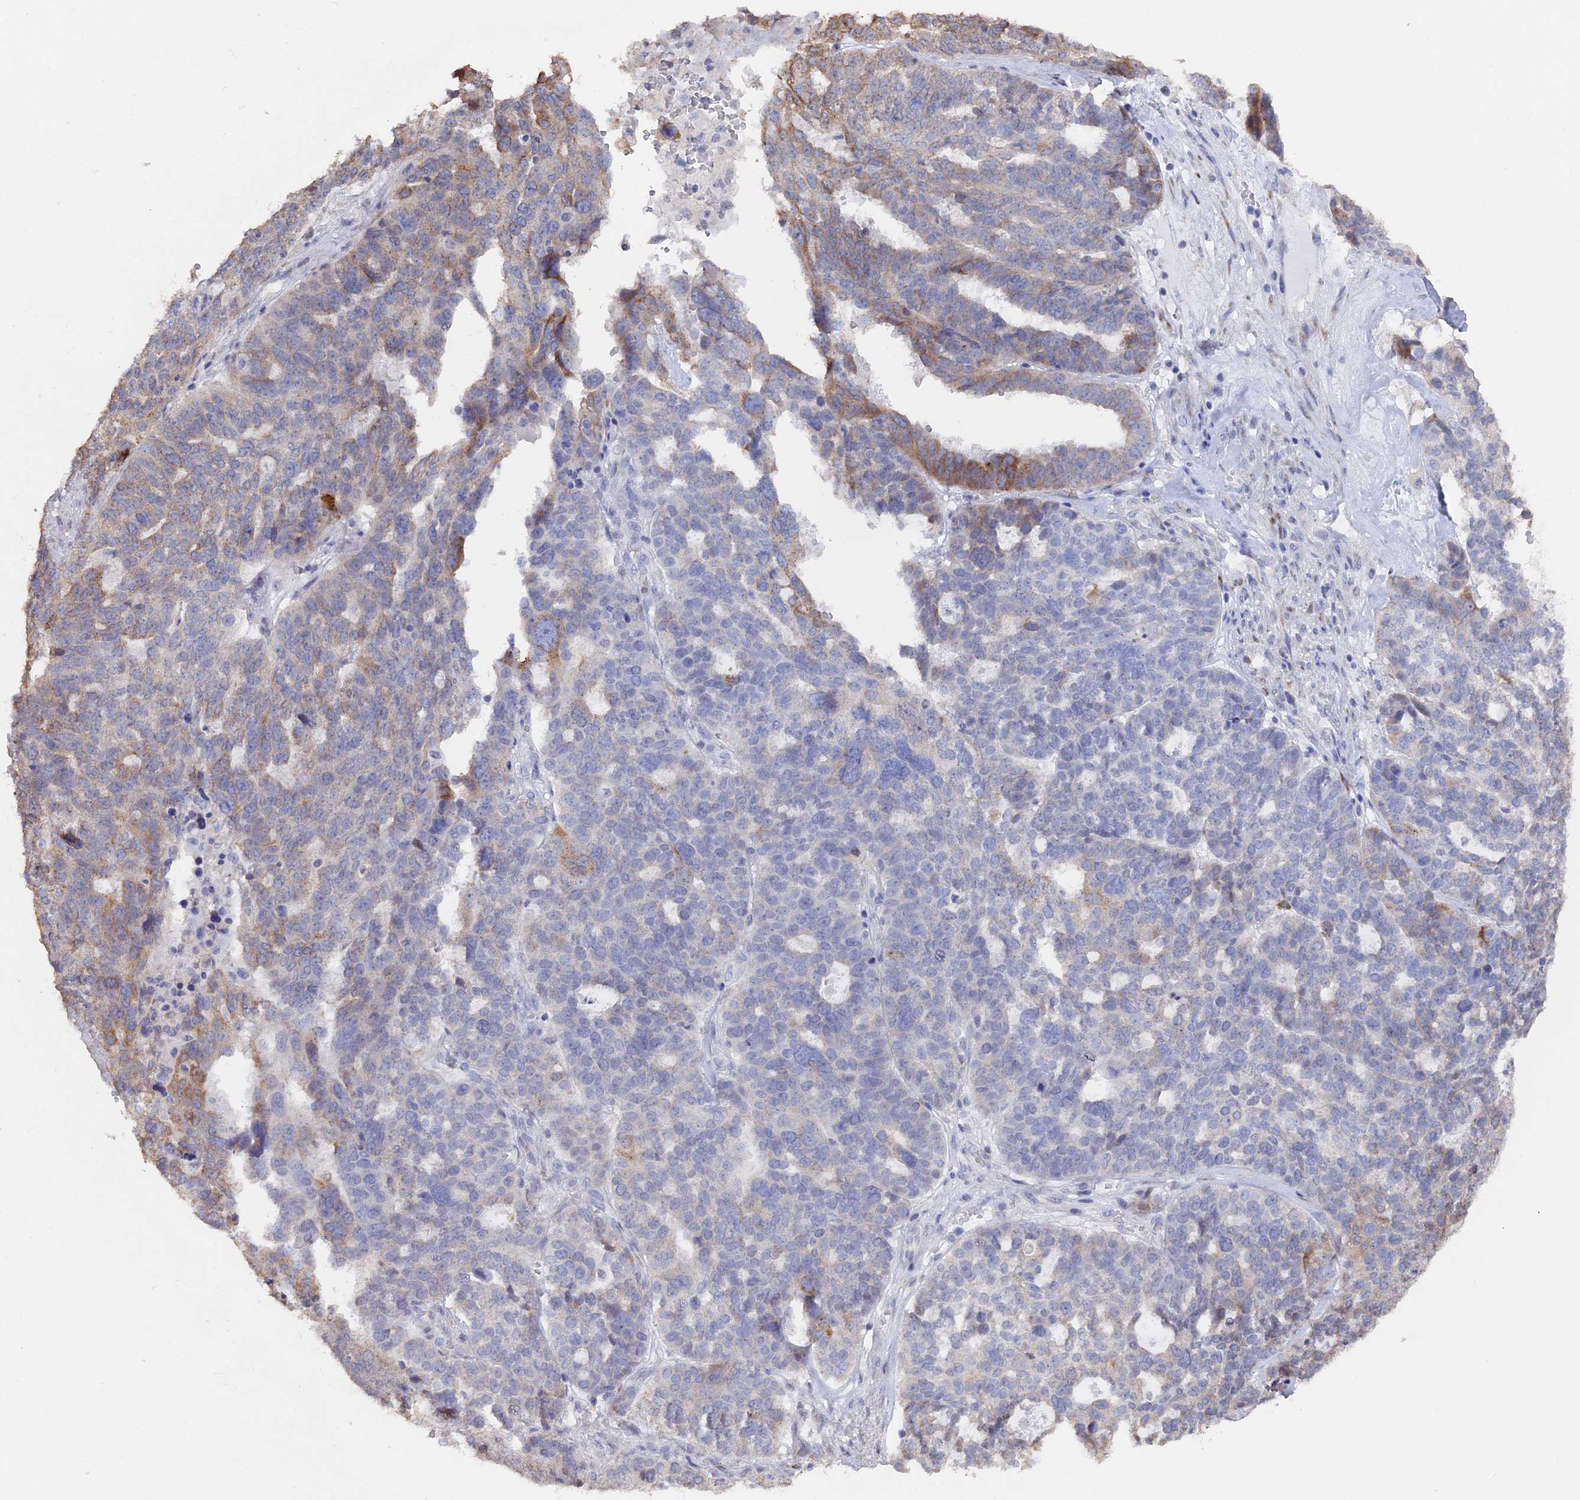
{"staining": {"intensity": "moderate", "quantity": "<25%", "location": "cytoplasmic/membranous"}, "tissue": "ovarian cancer", "cell_type": "Tumor cells", "image_type": "cancer", "snomed": [{"axis": "morphology", "description": "Cystadenocarcinoma, serous, NOS"}, {"axis": "topography", "description": "Ovary"}], "caption": "Approximately <25% of tumor cells in human ovarian cancer (serous cystadenocarcinoma) display moderate cytoplasmic/membranous protein positivity as visualized by brown immunohistochemical staining.", "gene": "SEMG2", "patient": {"sex": "female", "age": 59}}